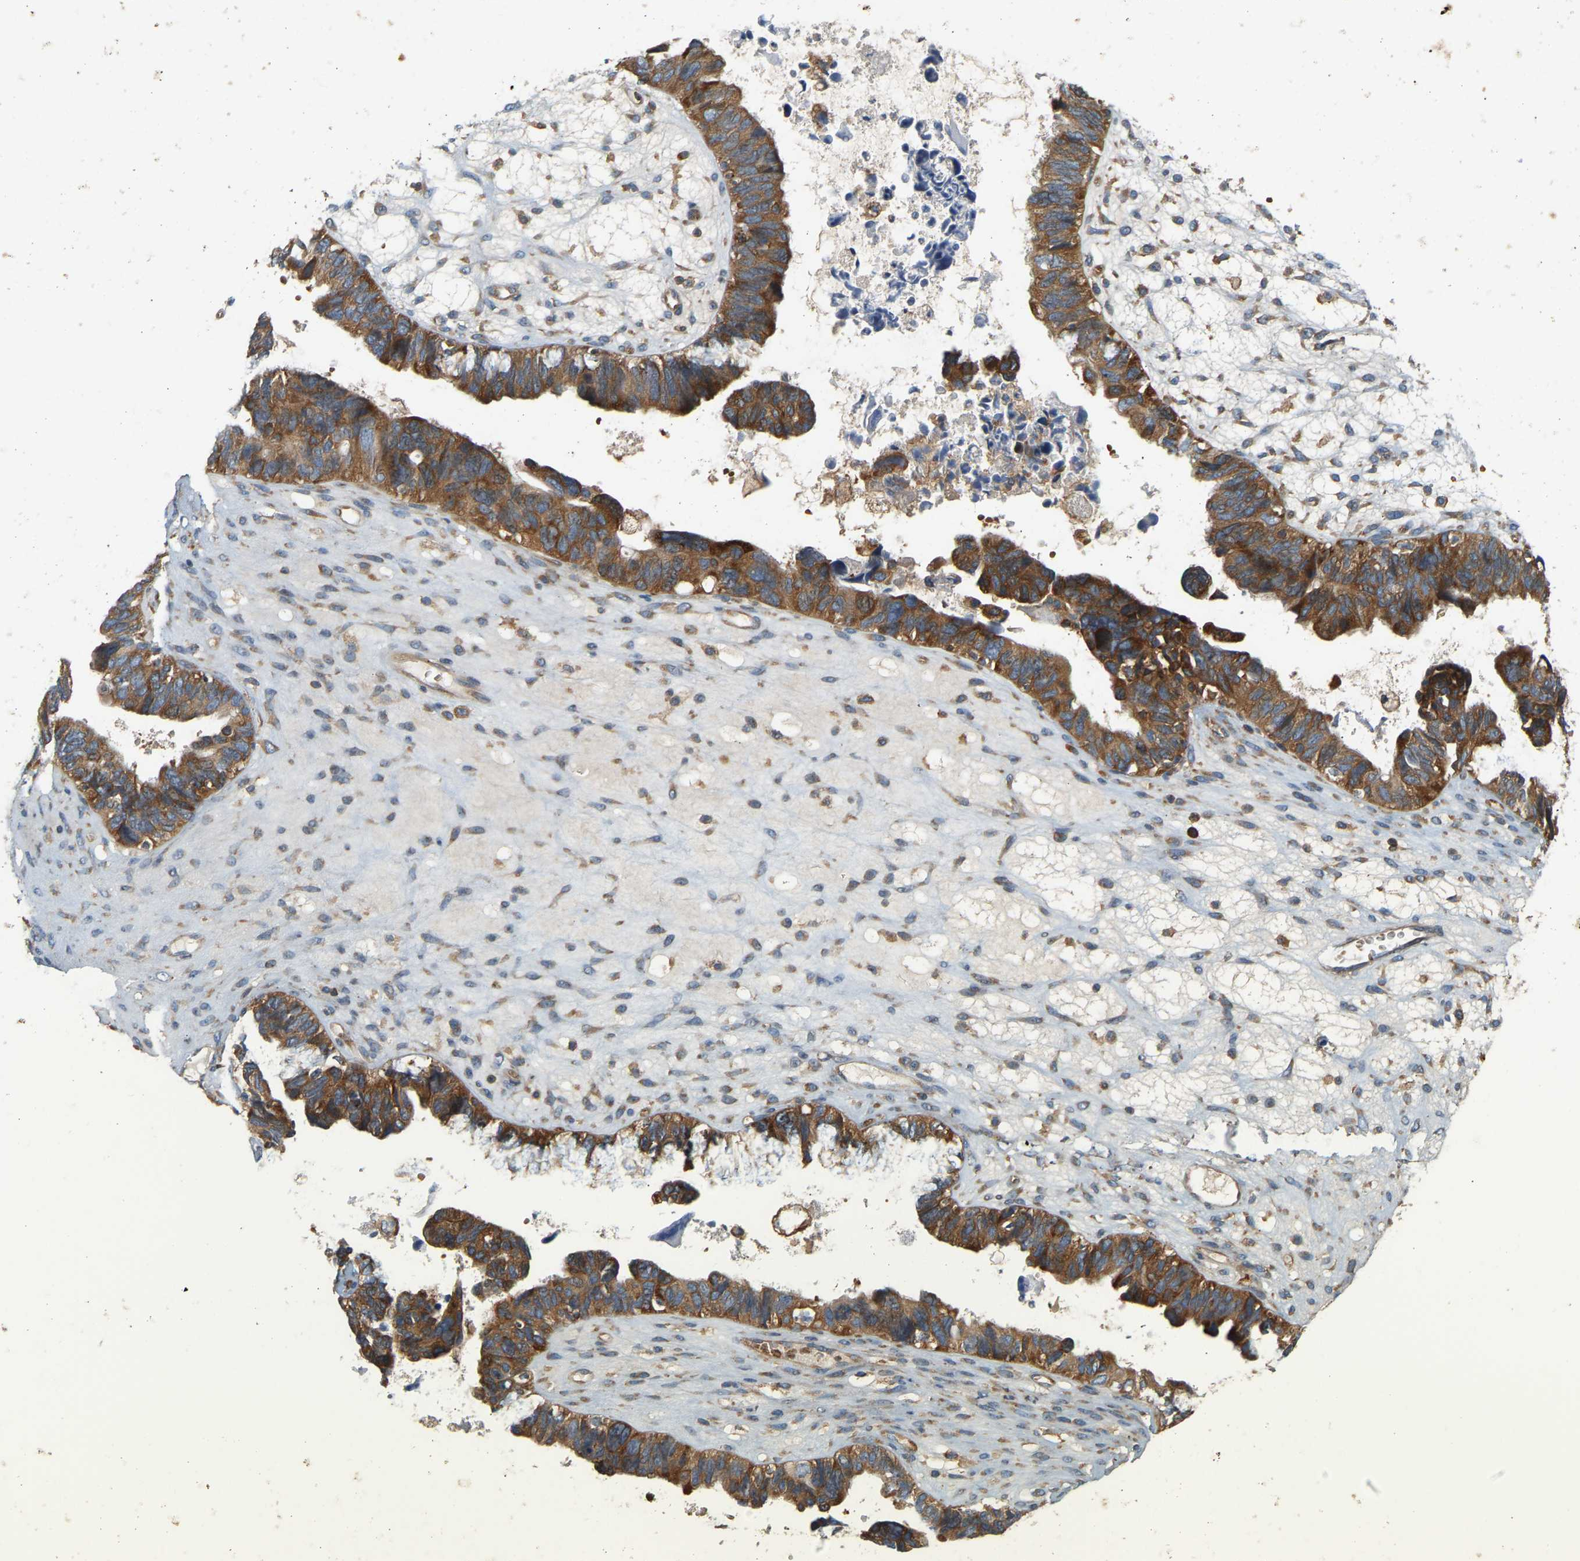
{"staining": {"intensity": "strong", "quantity": ">75%", "location": "cytoplasmic/membranous"}, "tissue": "ovarian cancer", "cell_type": "Tumor cells", "image_type": "cancer", "snomed": [{"axis": "morphology", "description": "Cystadenocarcinoma, serous, NOS"}, {"axis": "topography", "description": "Ovary"}], "caption": "IHC micrograph of ovarian cancer (serous cystadenocarcinoma) stained for a protein (brown), which displays high levels of strong cytoplasmic/membranous expression in approximately >75% of tumor cells.", "gene": "AKAP13", "patient": {"sex": "female", "age": 79}}